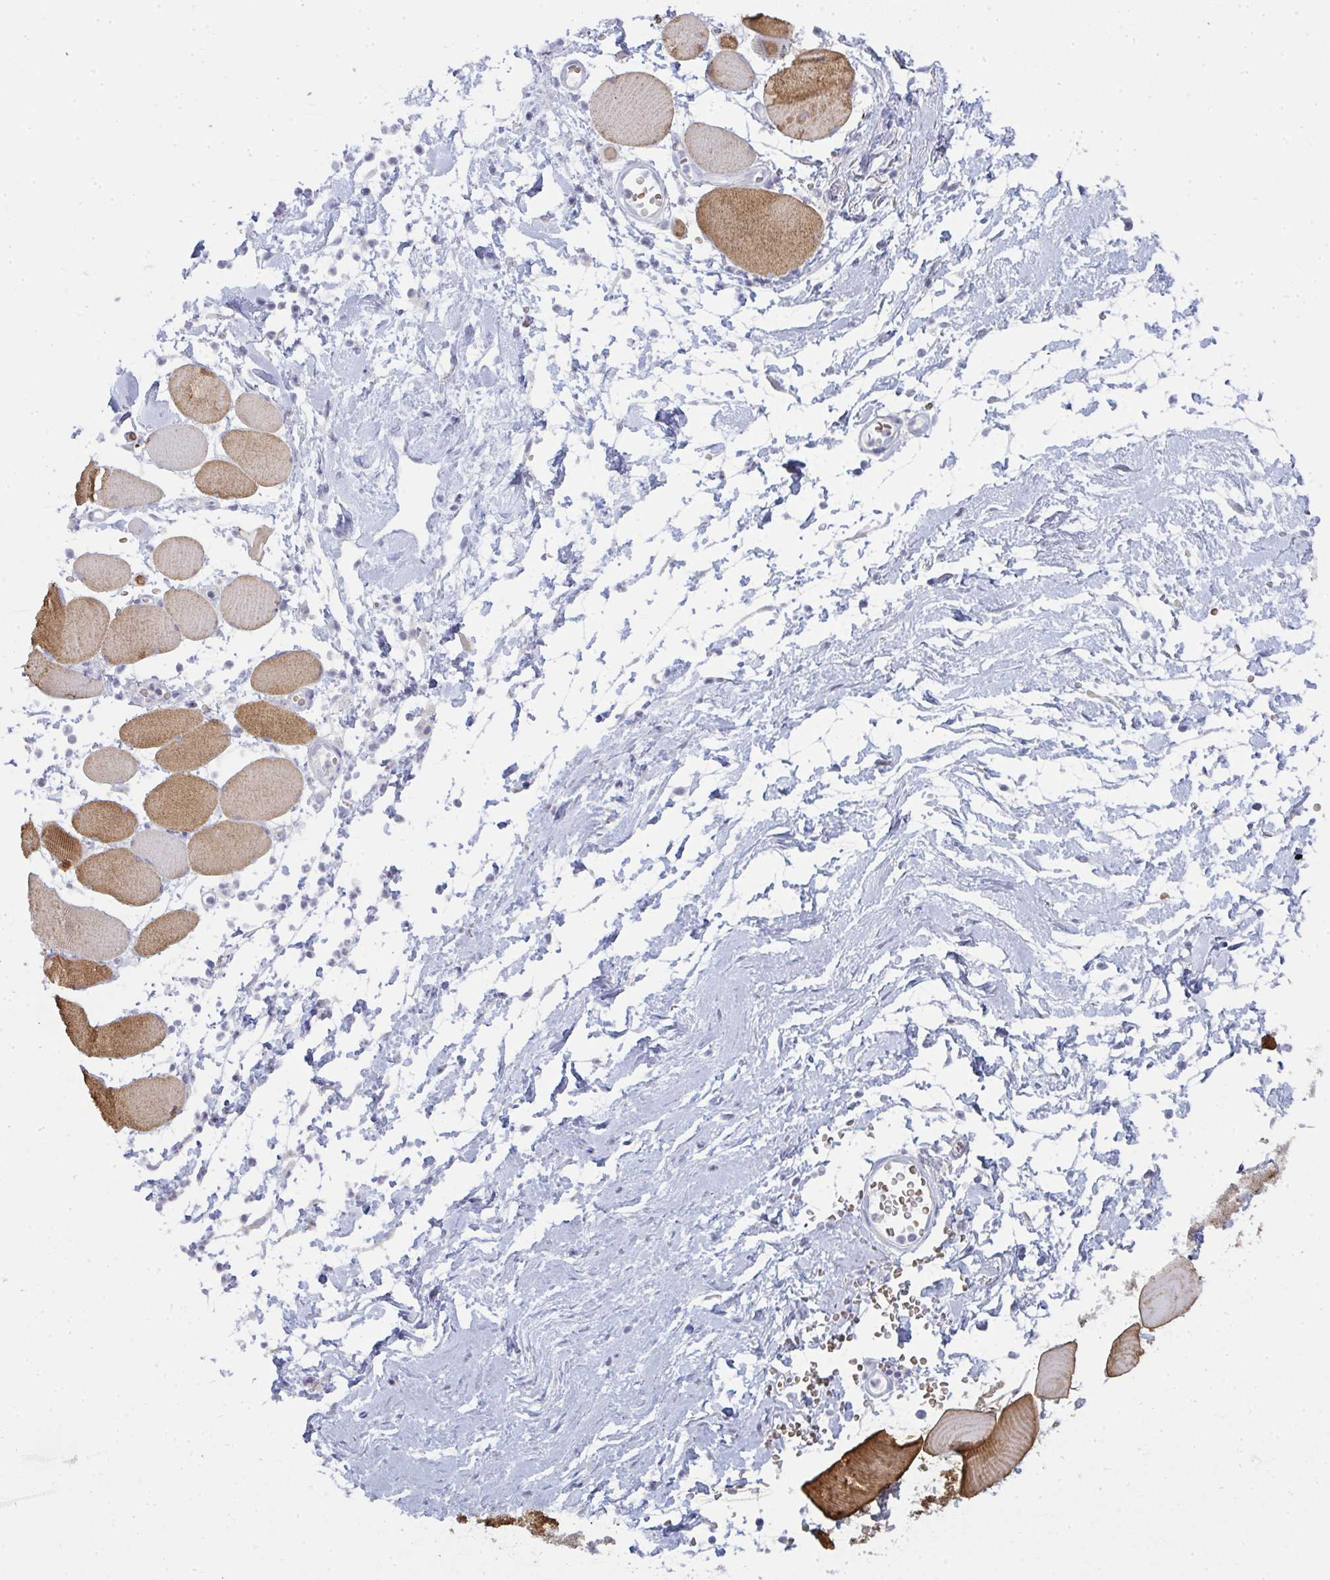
{"staining": {"intensity": "moderate", "quantity": ">75%", "location": "cytoplasmic/membranous"}, "tissue": "skeletal muscle", "cell_type": "Myocytes", "image_type": "normal", "snomed": [{"axis": "morphology", "description": "Normal tissue, NOS"}, {"axis": "topography", "description": "Skeletal muscle"}], "caption": "Immunohistochemical staining of normal skeletal muscle exhibits >75% levels of moderate cytoplasmic/membranous protein staining in approximately >75% of myocytes.", "gene": "SHB", "patient": {"sex": "female", "age": 75}}